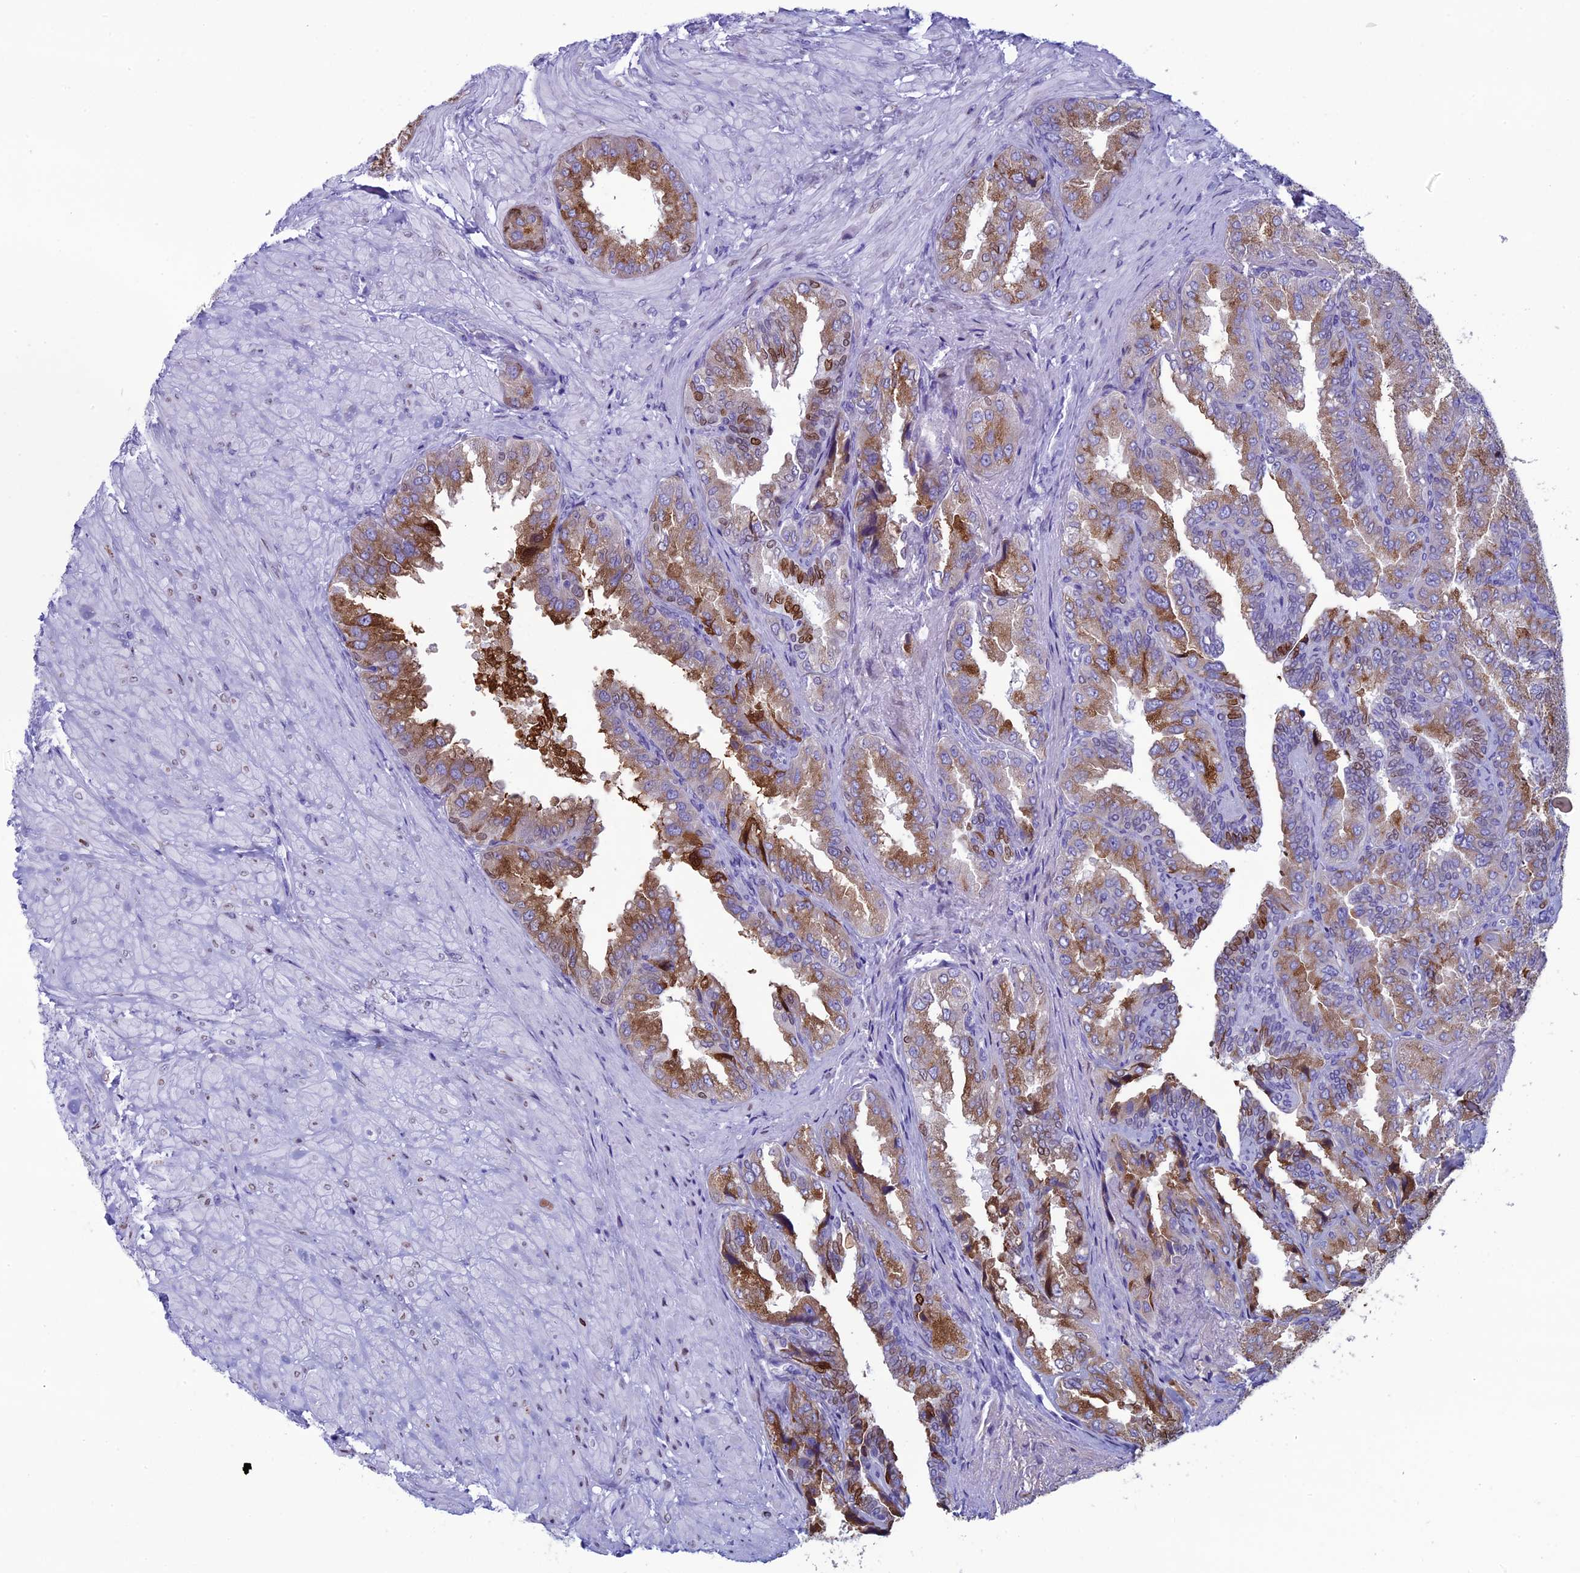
{"staining": {"intensity": "moderate", "quantity": ">75%", "location": "cytoplasmic/membranous,nuclear"}, "tissue": "seminal vesicle", "cell_type": "Glandular cells", "image_type": "normal", "snomed": [{"axis": "morphology", "description": "Normal tissue, NOS"}, {"axis": "topography", "description": "Seminal veicle"}, {"axis": "topography", "description": "Peripheral nerve tissue"}], "caption": "Immunohistochemical staining of normal seminal vesicle shows moderate cytoplasmic/membranous,nuclear protein expression in about >75% of glandular cells.", "gene": "FAM169A", "patient": {"sex": "male", "age": 63}}